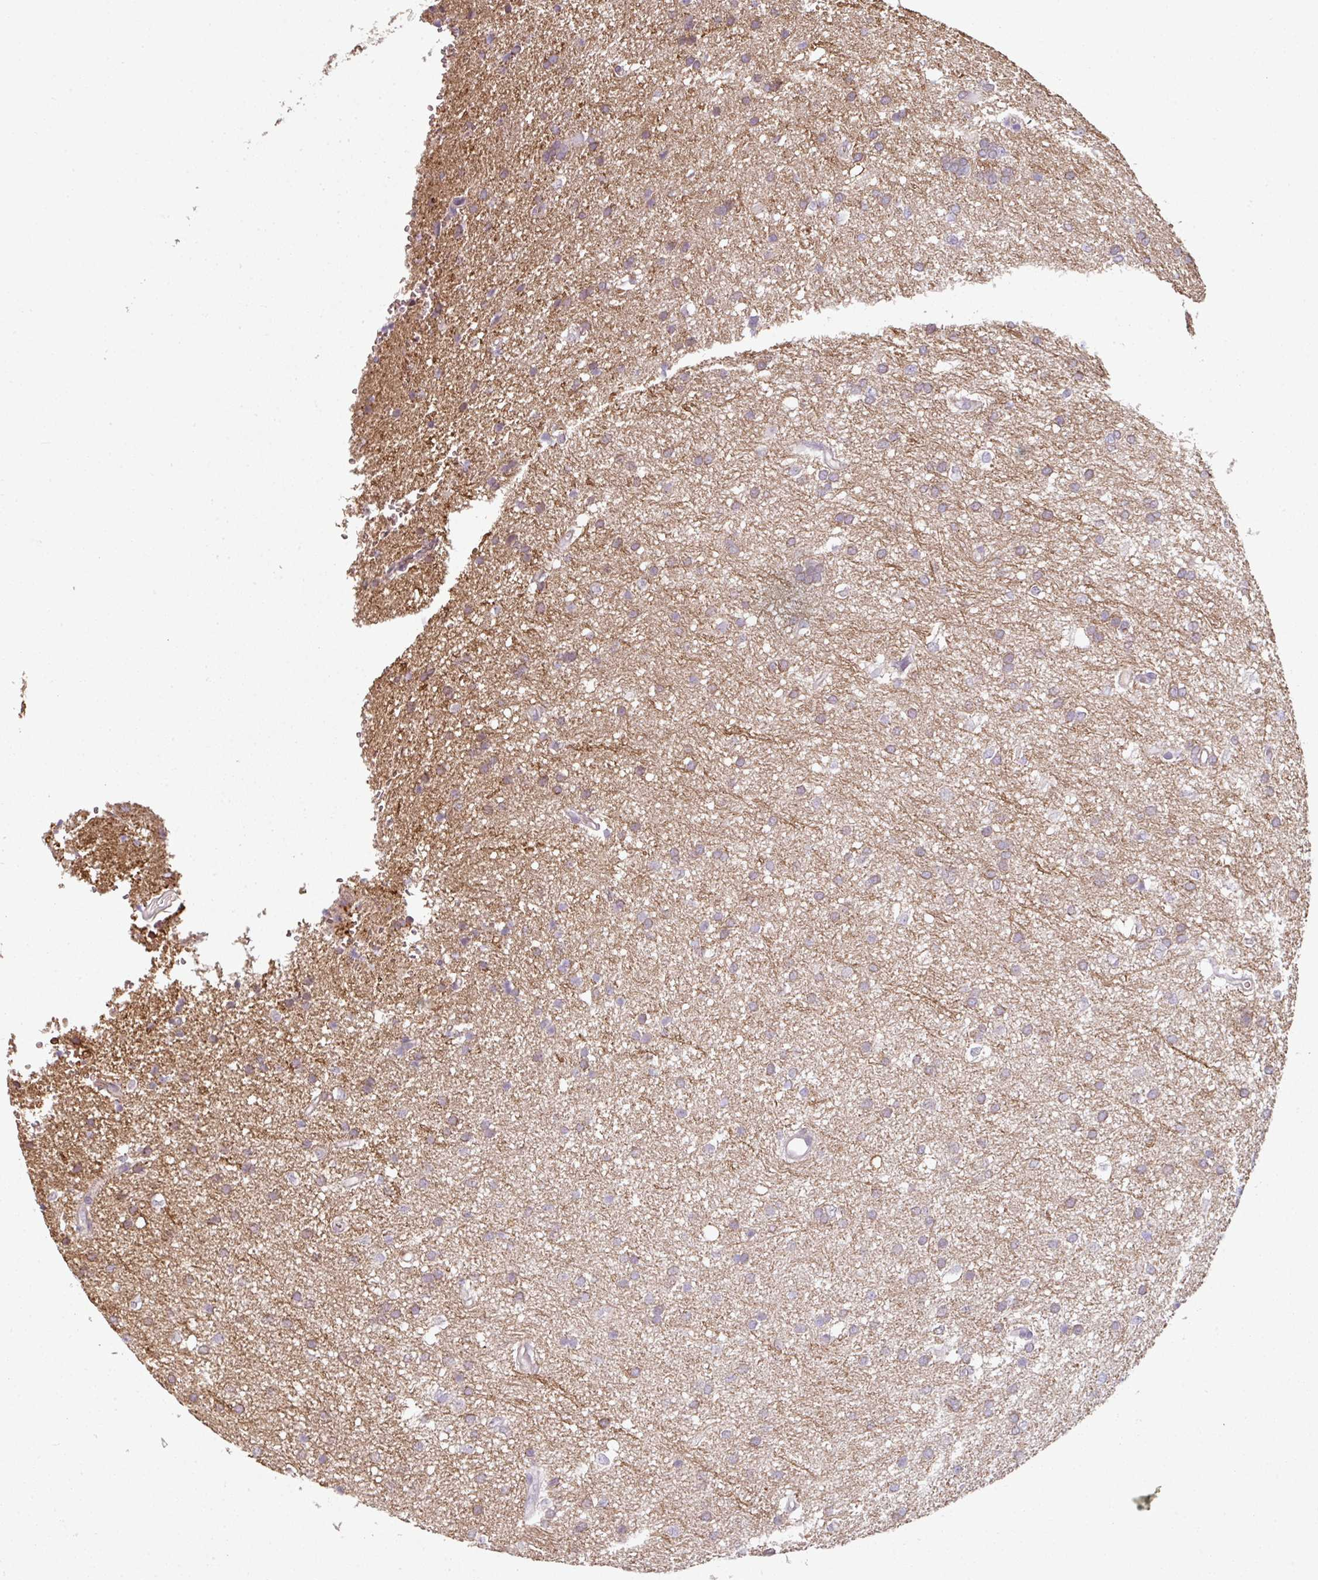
{"staining": {"intensity": "negative", "quantity": "none", "location": "none"}, "tissue": "glioma", "cell_type": "Tumor cells", "image_type": "cancer", "snomed": [{"axis": "morphology", "description": "Glioma, malignant, Low grade"}, {"axis": "topography", "description": "Brain"}], "caption": "The immunohistochemistry micrograph has no significant expression in tumor cells of glioma tissue. (DAB (3,3'-diaminobenzidine) immunohistochemistry (IHC), high magnification).", "gene": "OLFML2B", "patient": {"sex": "female", "age": 33}}